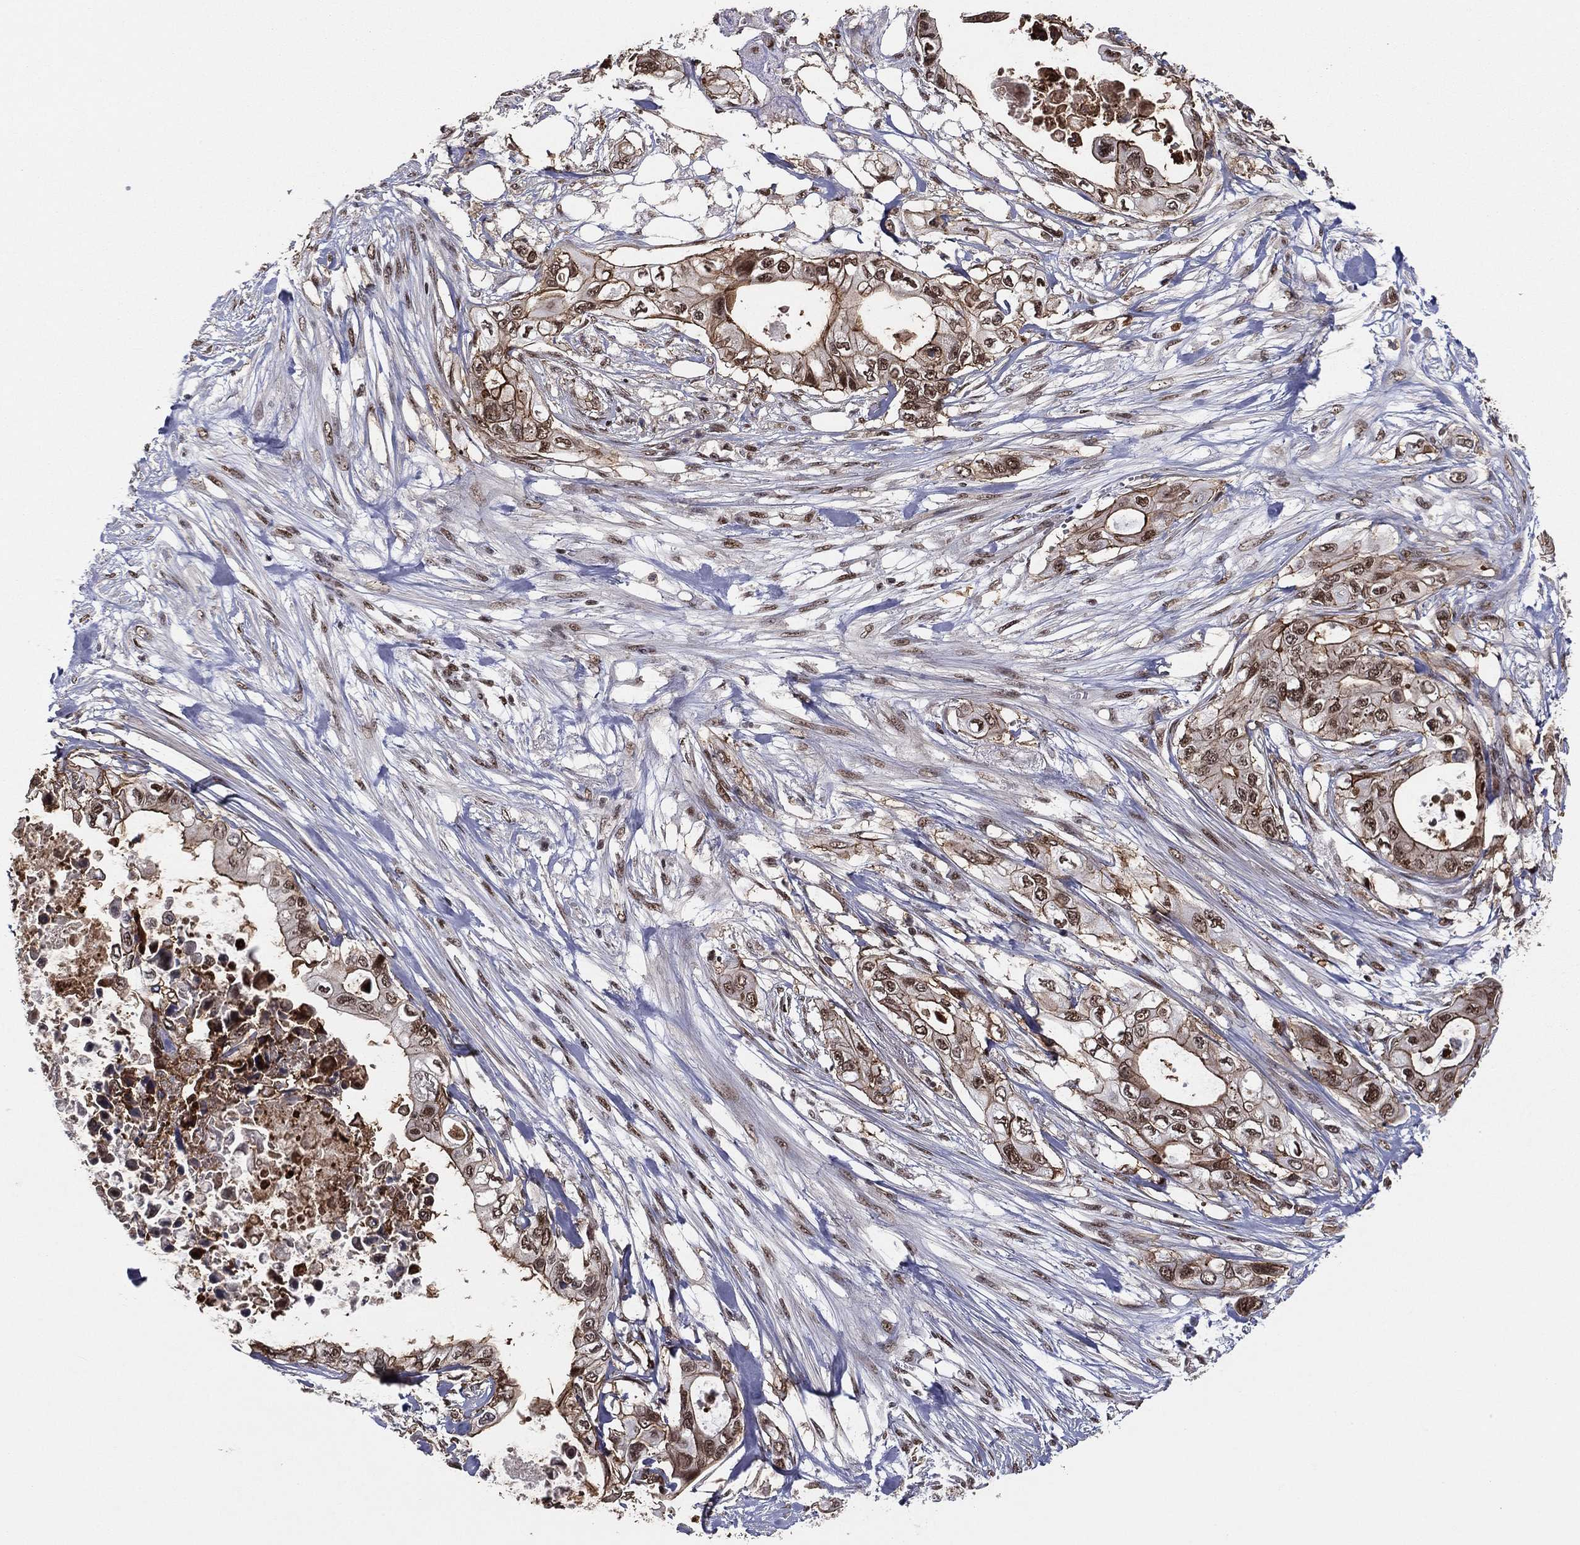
{"staining": {"intensity": "strong", "quantity": "<25%", "location": "cytoplasmic/membranous,nuclear"}, "tissue": "pancreatic cancer", "cell_type": "Tumor cells", "image_type": "cancer", "snomed": [{"axis": "morphology", "description": "Adenocarcinoma, NOS"}, {"axis": "topography", "description": "Pancreas"}], "caption": "Protein analysis of pancreatic cancer (adenocarcinoma) tissue demonstrates strong cytoplasmic/membranous and nuclear staining in about <25% of tumor cells. The staining is performed using DAB brown chromogen to label protein expression. The nuclei are counter-stained blue using hematoxylin.", "gene": "GPALPP1", "patient": {"sex": "female", "age": 63}}